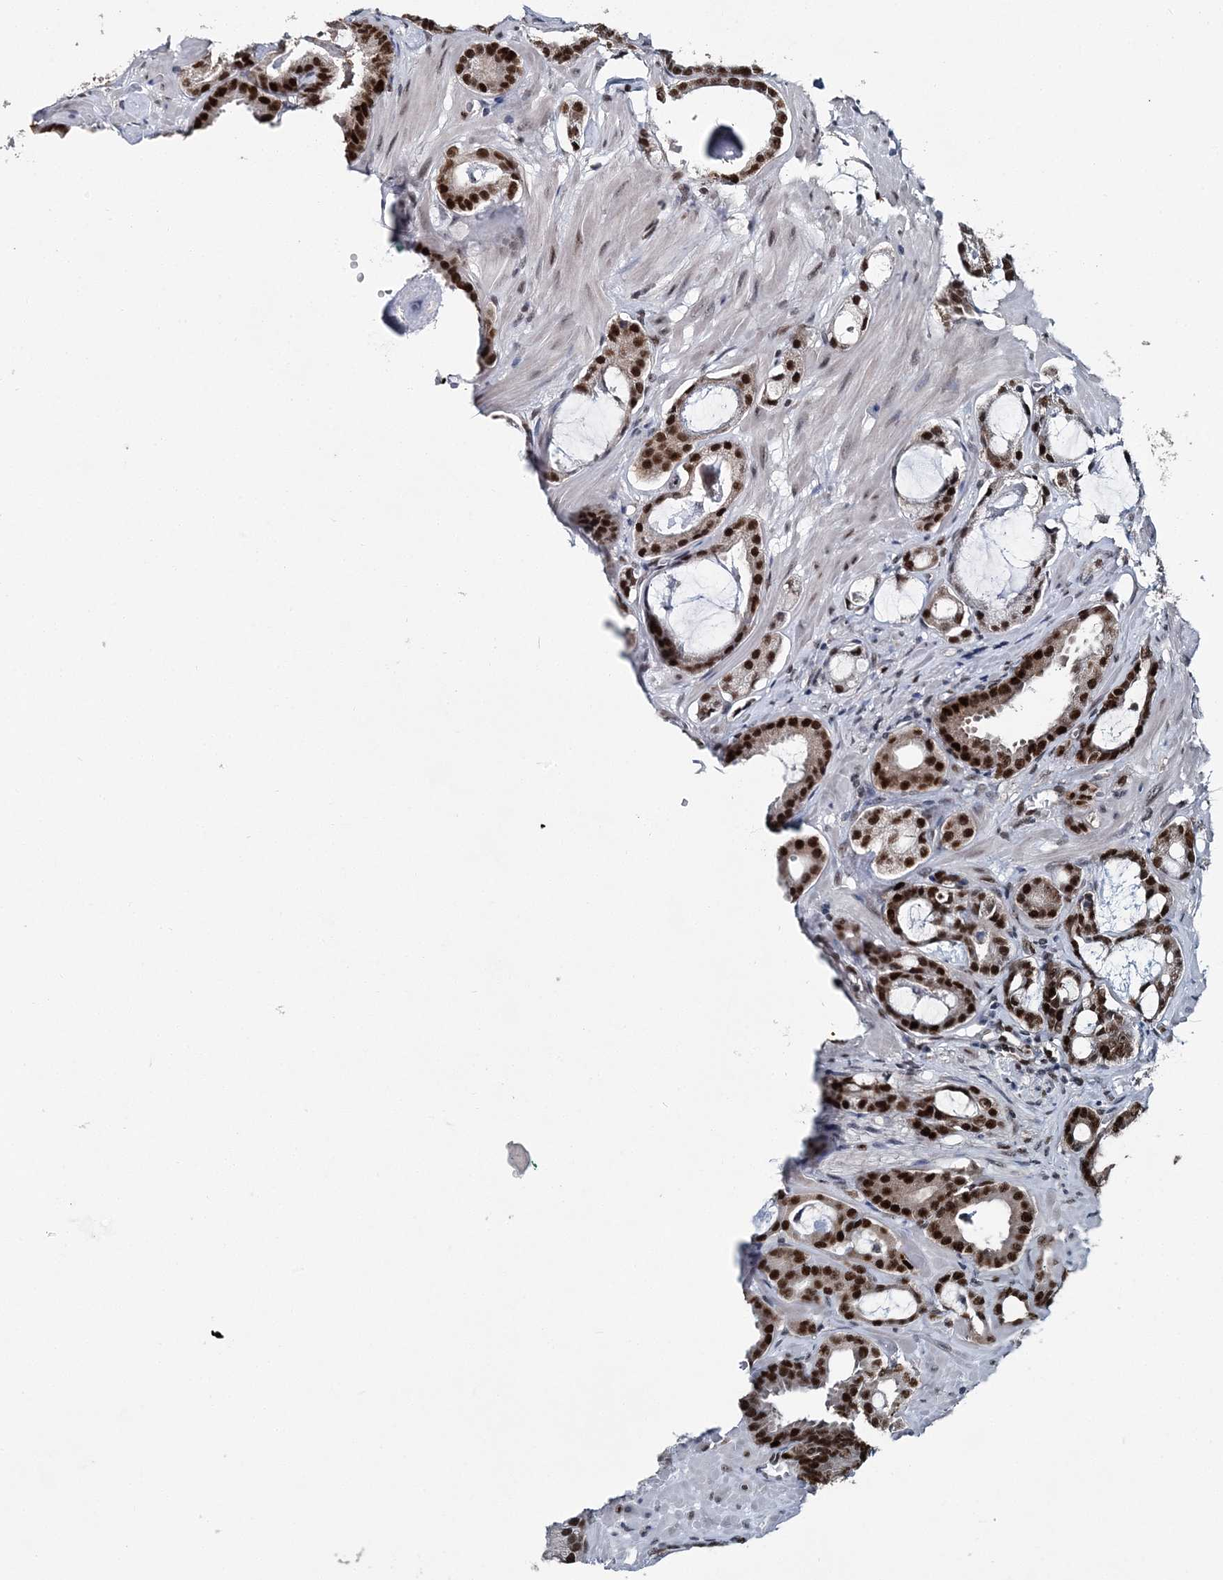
{"staining": {"intensity": "strong", "quantity": ">75%", "location": "nuclear"}, "tissue": "prostate cancer", "cell_type": "Tumor cells", "image_type": "cancer", "snomed": [{"axis": "morphology", "description": "Adenocarcinoma, Low grade"}, {"axis": "topography", "description": "Prostate"}], "caption": "A micrograph showing strong nuclear expression in about >75% of tumor cells in prostate low-grade adenocarcinoma, as visualized by brown immunohistochemical staining.", "gene": "HAT1", "patient": {"sex": "male", "age": 53}}